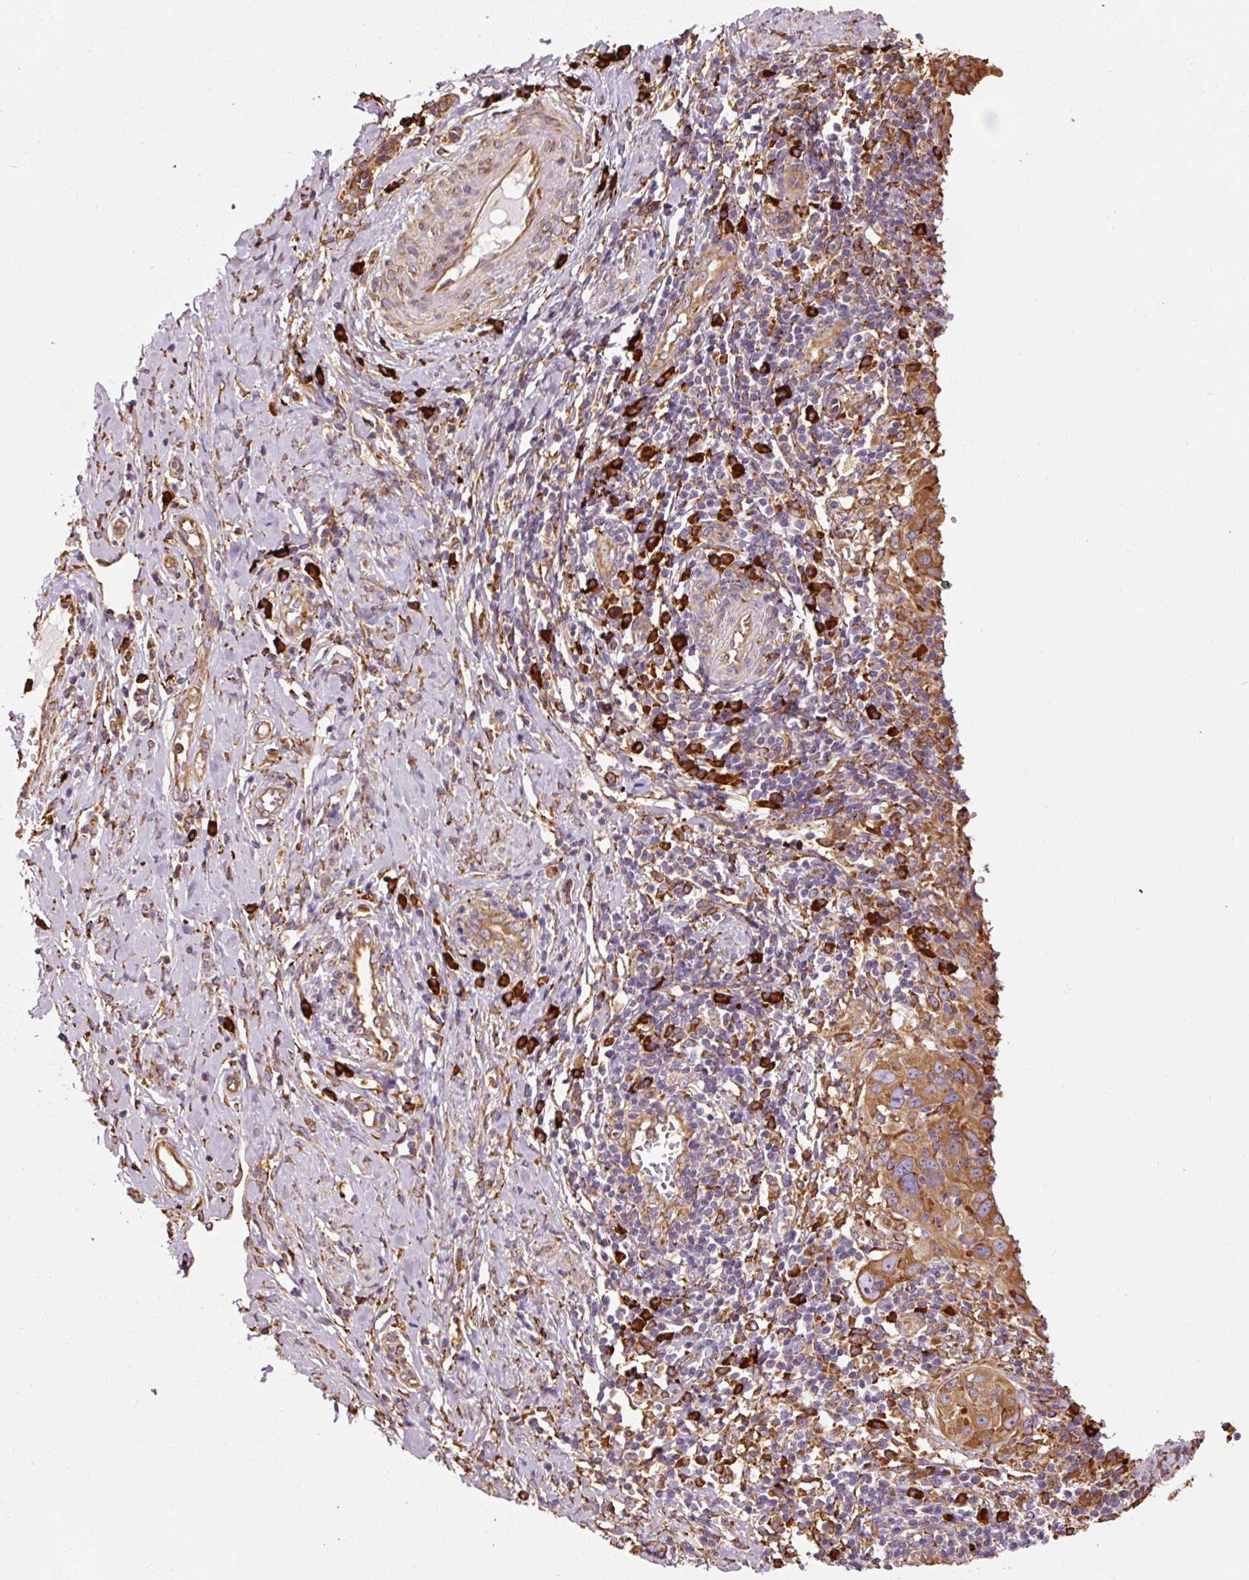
{"staining": {"intensity": "moderate", "quantity": ">75%", "location": "cytoplasmic/membranous"}, "tissue": "cervical cancer", "cell_type": "Tumor cells", "image_type": "cancer", "snomed": [{"axis": "morphology", "description": "Squamous cell carcinoma, NOS"}, {"axis": "topography", "description": "Cervix"}], "caption": "Tumor cells exhibit medium levels of moderate cytoplasmic/membranous staining in about >75% of cells in human cervical cancer (squamous cell carcinoma).", "gene": "KLC1", "patient": {"sex": "female", "age": 31}}